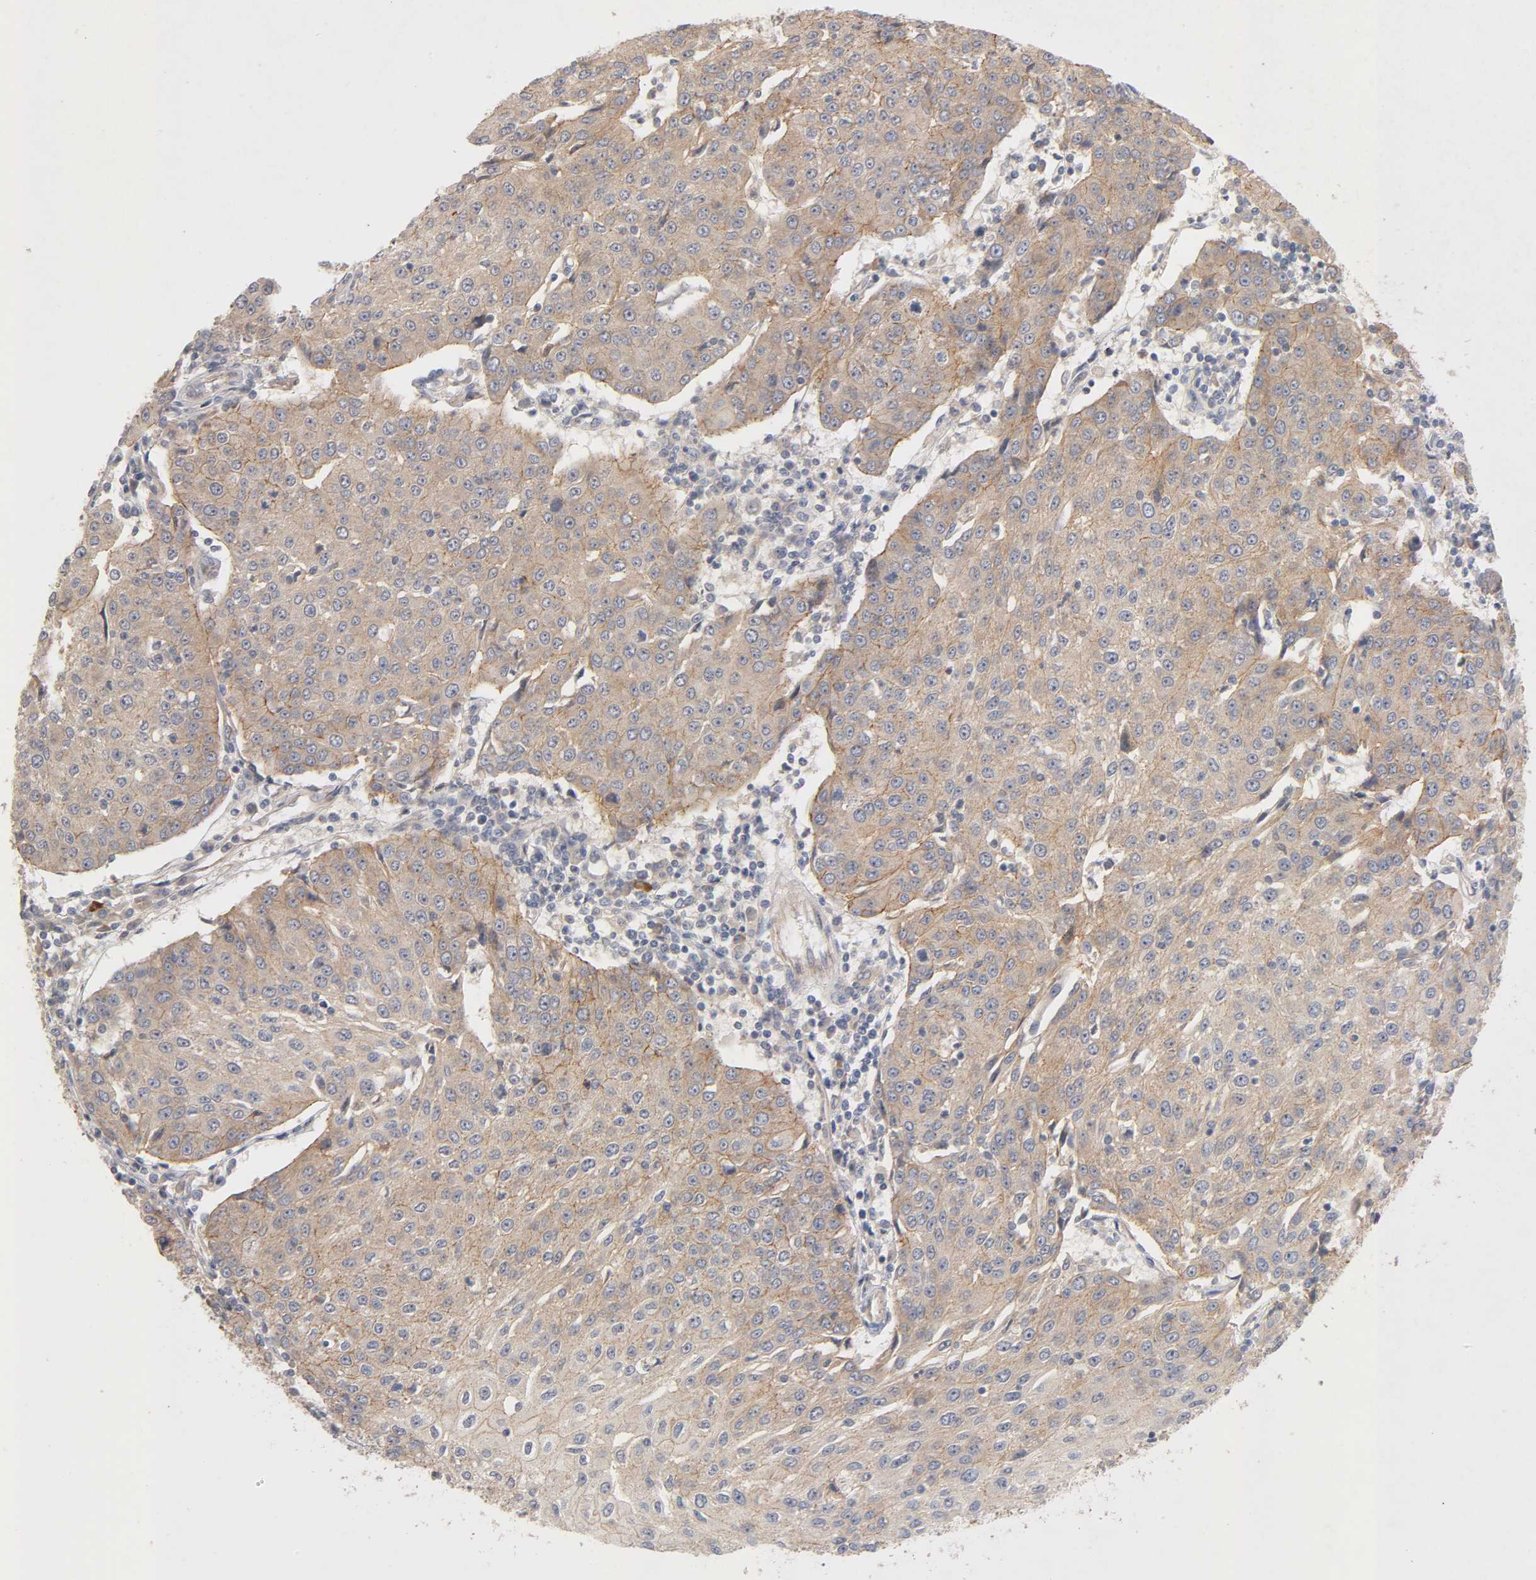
{"staining": {"intensity": "moderate", "quantity": ">75%", "location": "cytoplasmic/membranous"}, "tissue": "urothelial cancer", "cell_type": "Tumor cells", "image_type": "cancer", "snomed": [{"axis": "morphology", "description": "Urothelial carcinoma, High grade"}, {"axis": "topography", "description": "Urinary bladder"}], "caption": "Human urothelial cancer stained for a protein (brown) reveals moderate cytoplasmic/membranous positive expression in approximately >75% of tumor cells.", "gene": "PDZD11", "patient": {"sex": "female", "age": 85}}